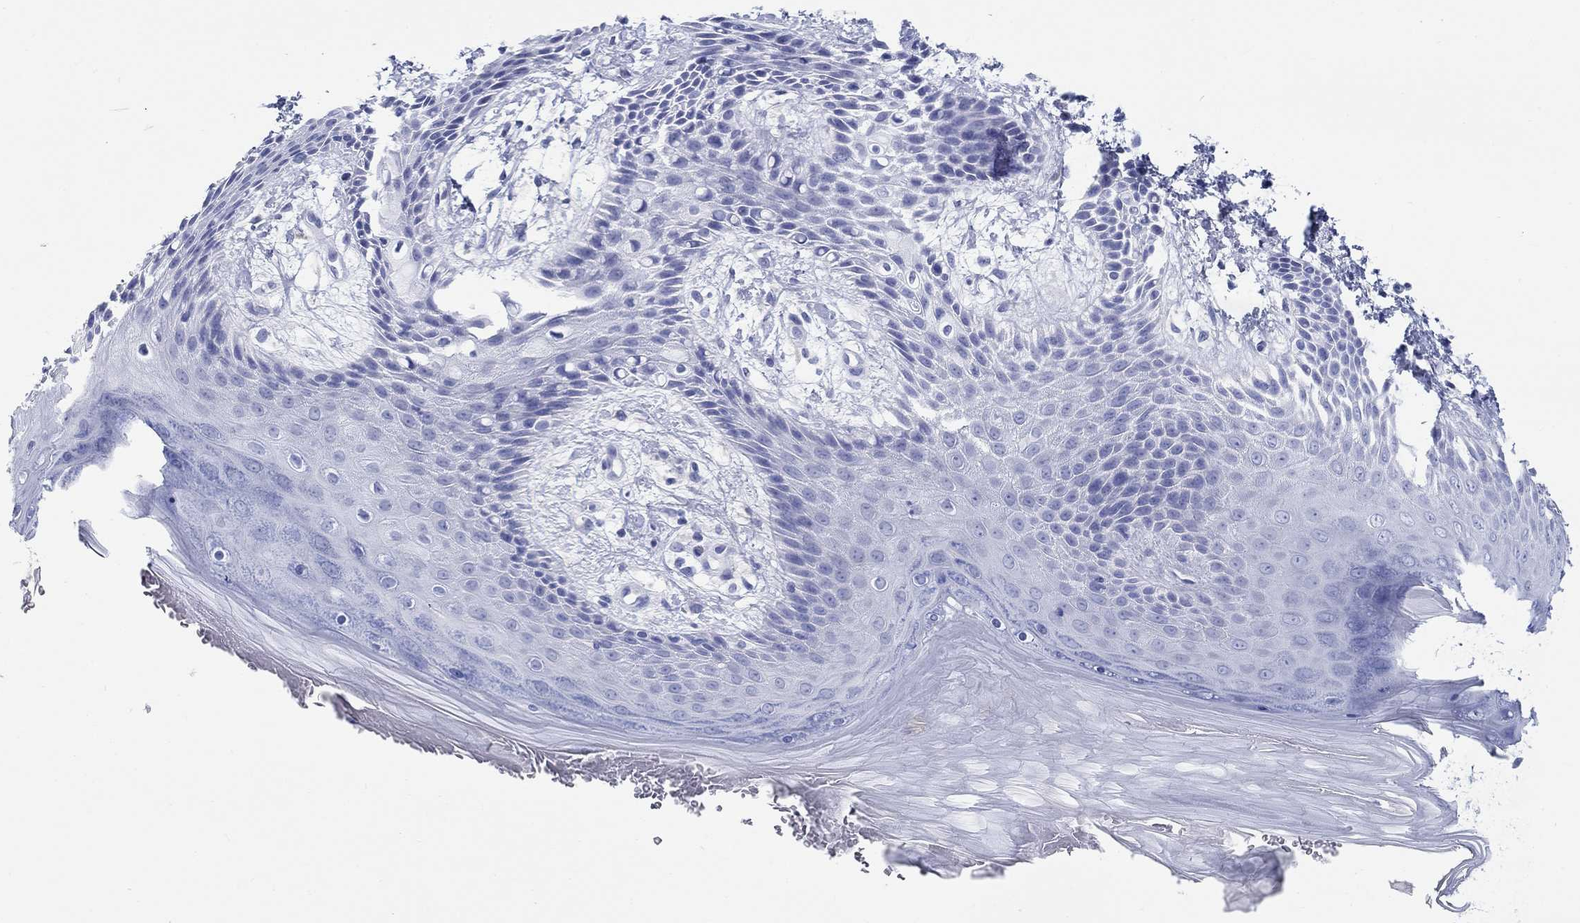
{"staining": {"intensity": "negative", "quantity": "none", "location": "none"}, "tissue": "skin", "cell_type": "Epidermal cells", "image_type": "normal", "snomed": [{"axis": "morphology", "description": "Normal tissue, NOS"}, {"axis": "topography", "description": "Anal"}], "caption": "Skin was stained to show a protein in brown. There is no significant staining in epidermal cells. Nuclei are stained in blue.", "gene": "RD3L", "patient": {"sex": "male", "age": 36}}